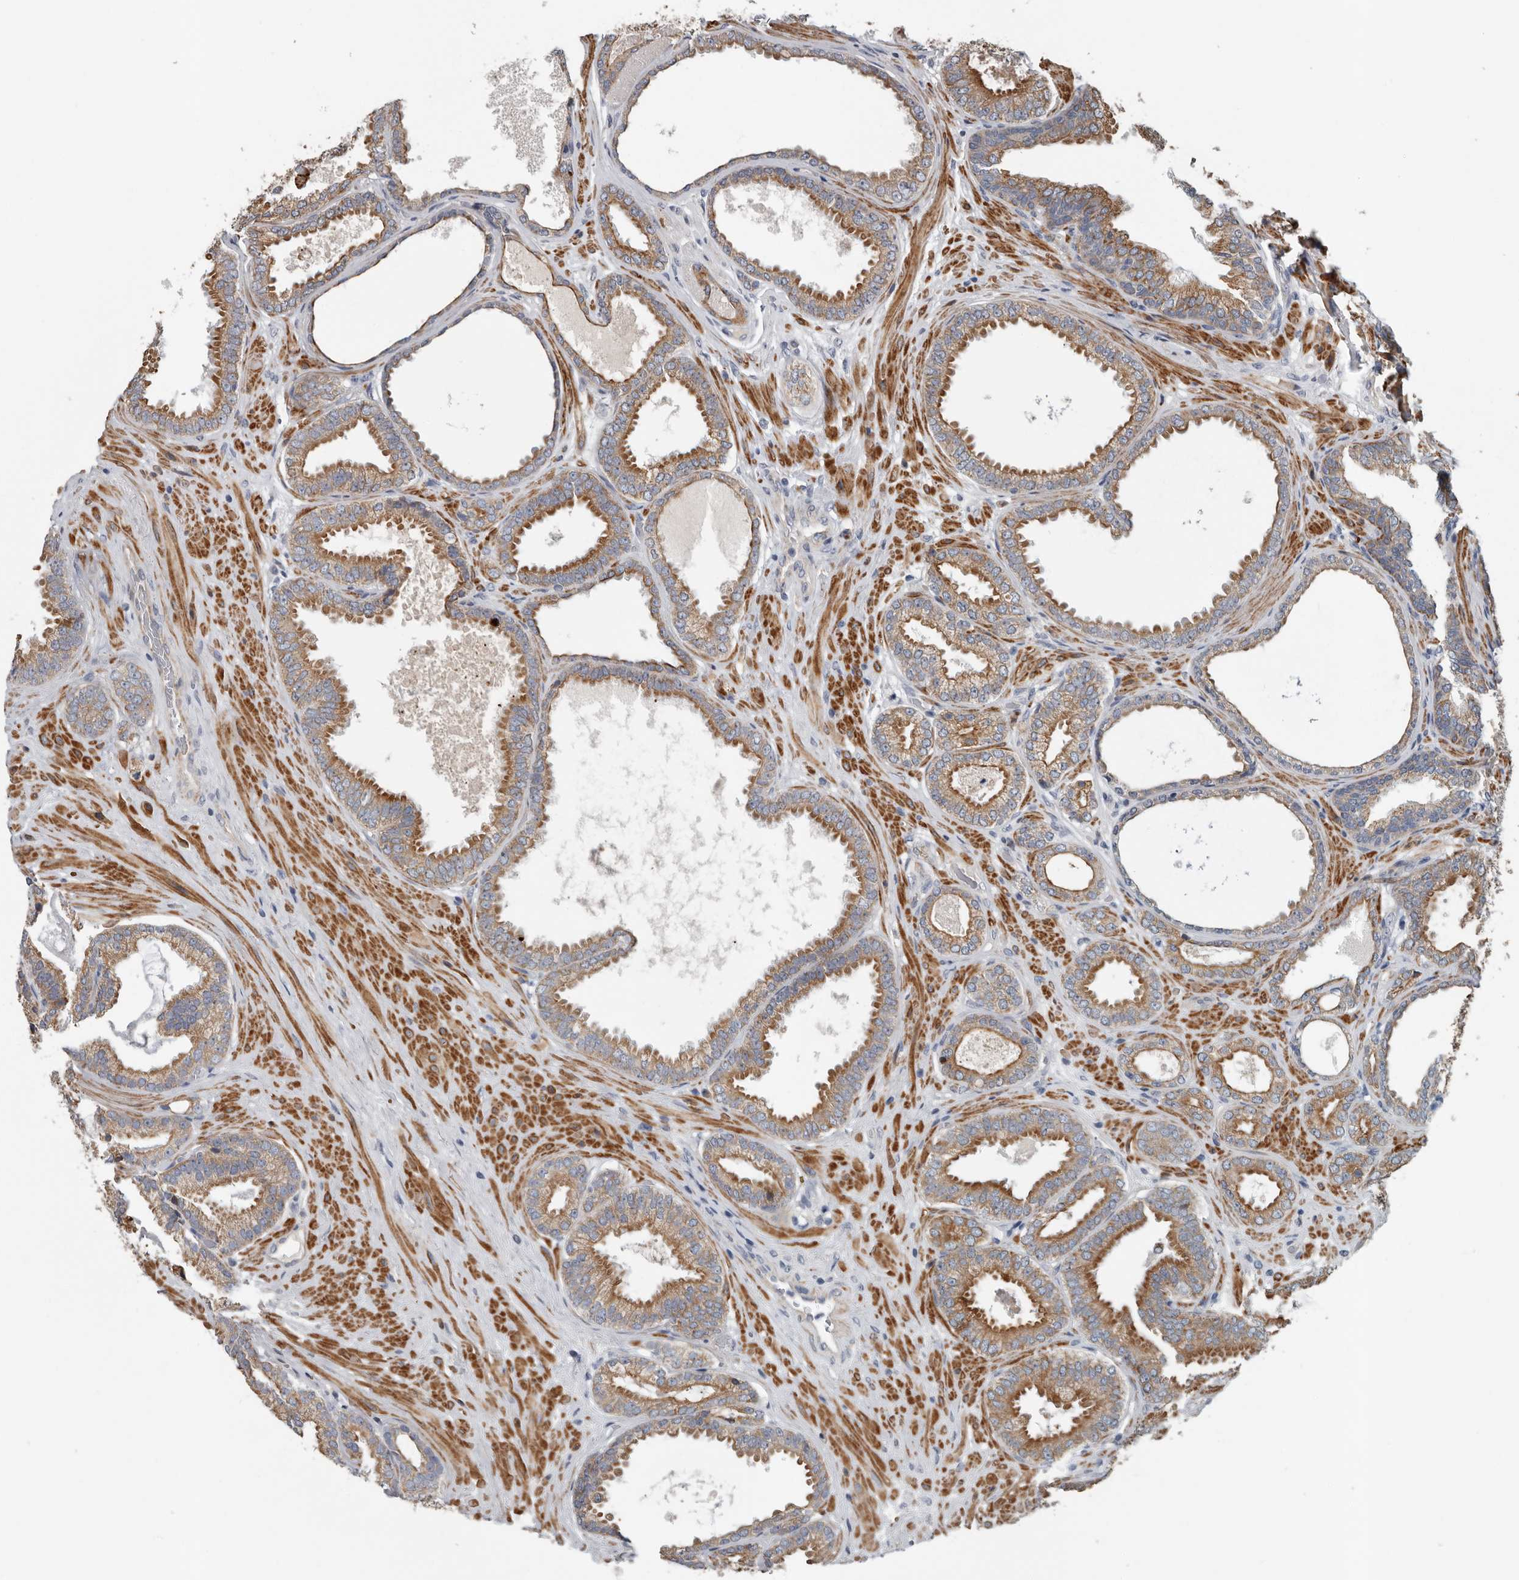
{"staining": {"intensity": "moderate", "quantity": ">75%", "location": "cytoplasmic/membranous"}, "tissue": "prostate cancer", "cell_type": "Tumor cells", "image_type": "cancer", "snomed": [{"axis": "morphology", "description": "Adenocarcinoma, Low grade"}, {"axis": "topography", "description": "Prostate"}], "caption": "Moderate cytoplasmic/membranous staining for a protein is present in about >75% of tumor cells of prostate cancer using immunohistochemistry (IHC).", "gene": "DPY19L4", "patient": {"sex": "male", "age": 71}}